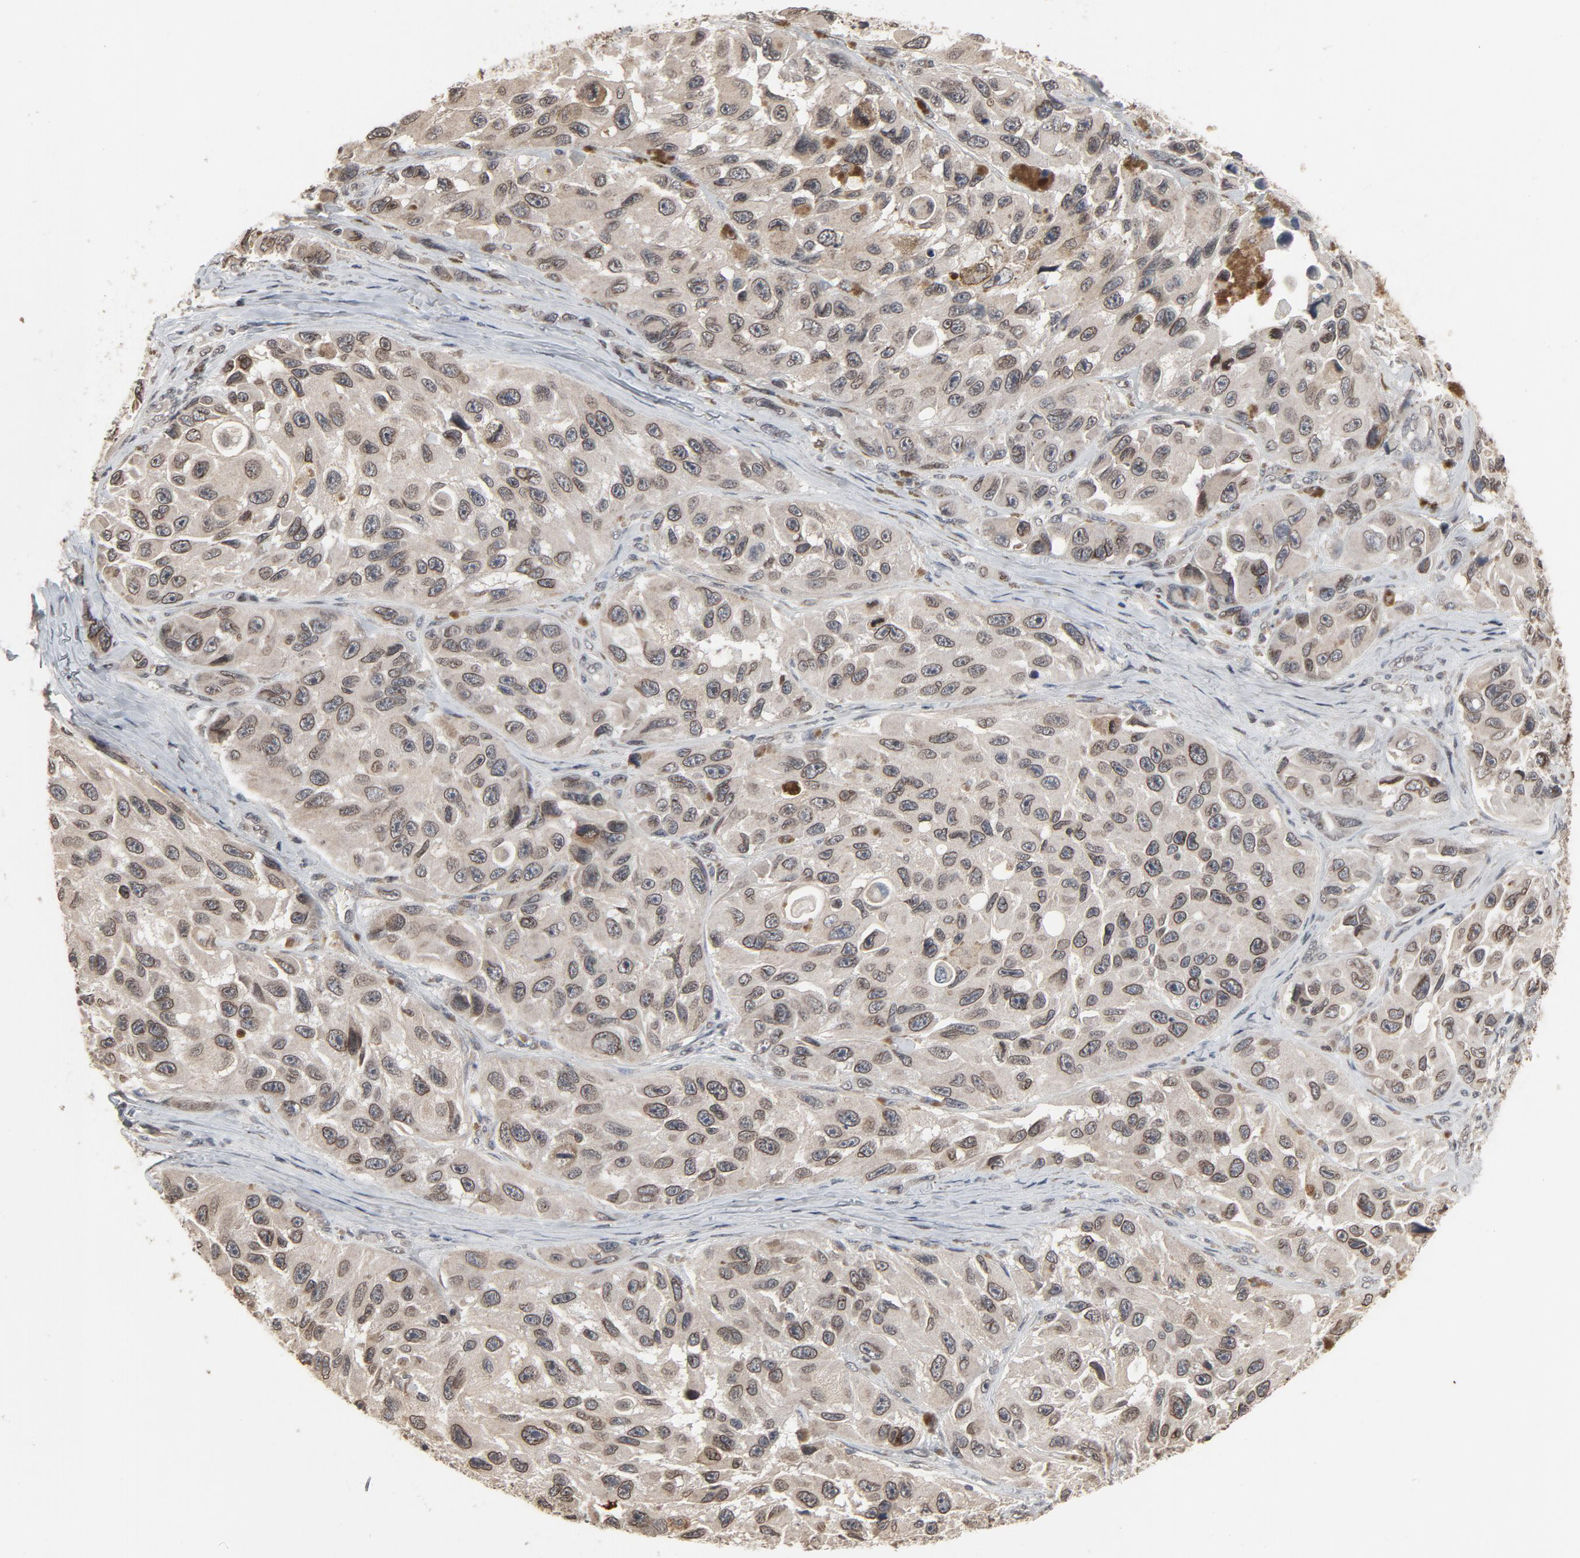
{"staining": {"intensity": "moderate", "quantity": "25%-75%", "location": "cytoplasmic/membranous,nuclear"}, "tissue": "melanoma", "cell_type": "Tumor cells", "image_type": "cancer", "snomed": [{"axis": "morphology", "description": "Malignant melanoma, NOS"}, {"axis": "topography", "description": "Skin"}], "caption": "Melanoma tissue shows moderate cytoplasmic/membranous and nuclear expression in approximately 25%-75% of tumor cells, visualized by immunohistochemistry. The protein is stained brown, and the nuclei are stained in blue (DAB IHC with brightfield microscopy, high magnification).", "gene": "POM121", "patient": {"sex": "female", "age": 73}}